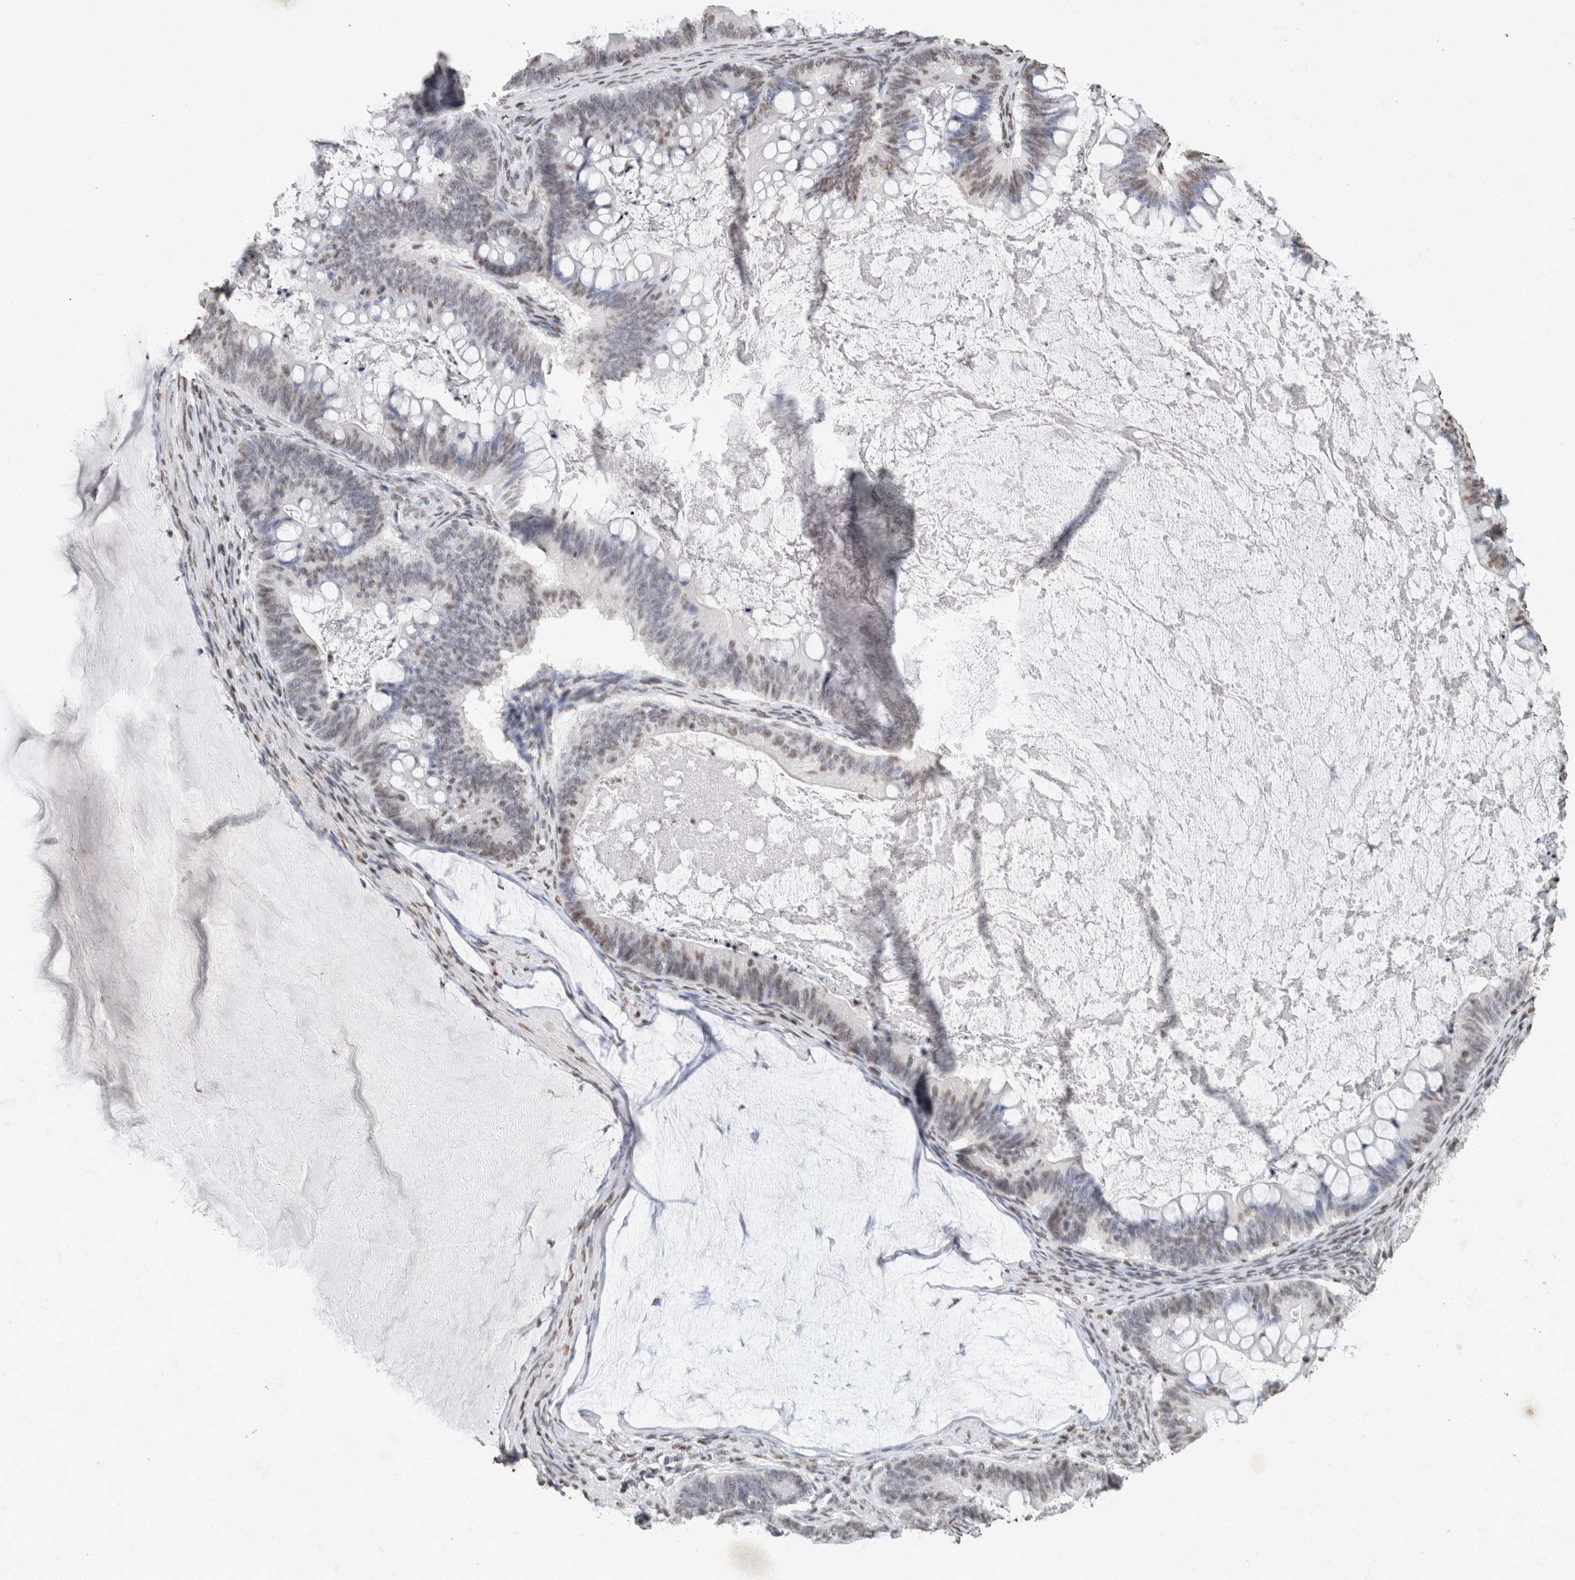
{"staining": {"intensity": "weak", "quantity": "25%-75%", "location": "nuclear"}, "tissue": "ovarian cancer", "cell_type": "Tumor cells", "image_type": "cancer", "snomed": [{"axis": "morphology", "description": "Cystadenocarcinoma, mucinous, NOS"}, {"axis": "topography", "description": "Ovary"}], "caption": "Immunohistochemistry (IHC) (DAB (3,3'-diaminobenzidine)) staining of human ovarian mucinous cystadenocarcinoma demonstrates weak nuclear protein positivity in approximately 25%-75% of tumor cells. The staining was performed using DAB (3,3'-diaminobenzidine) to visualize the protein expression in brown, while the nuclei were stained in blue with hematoxylin (Magnification: 20x).", "gene": "CNTN1", "patient": {"sex": "female", "age": 61}}